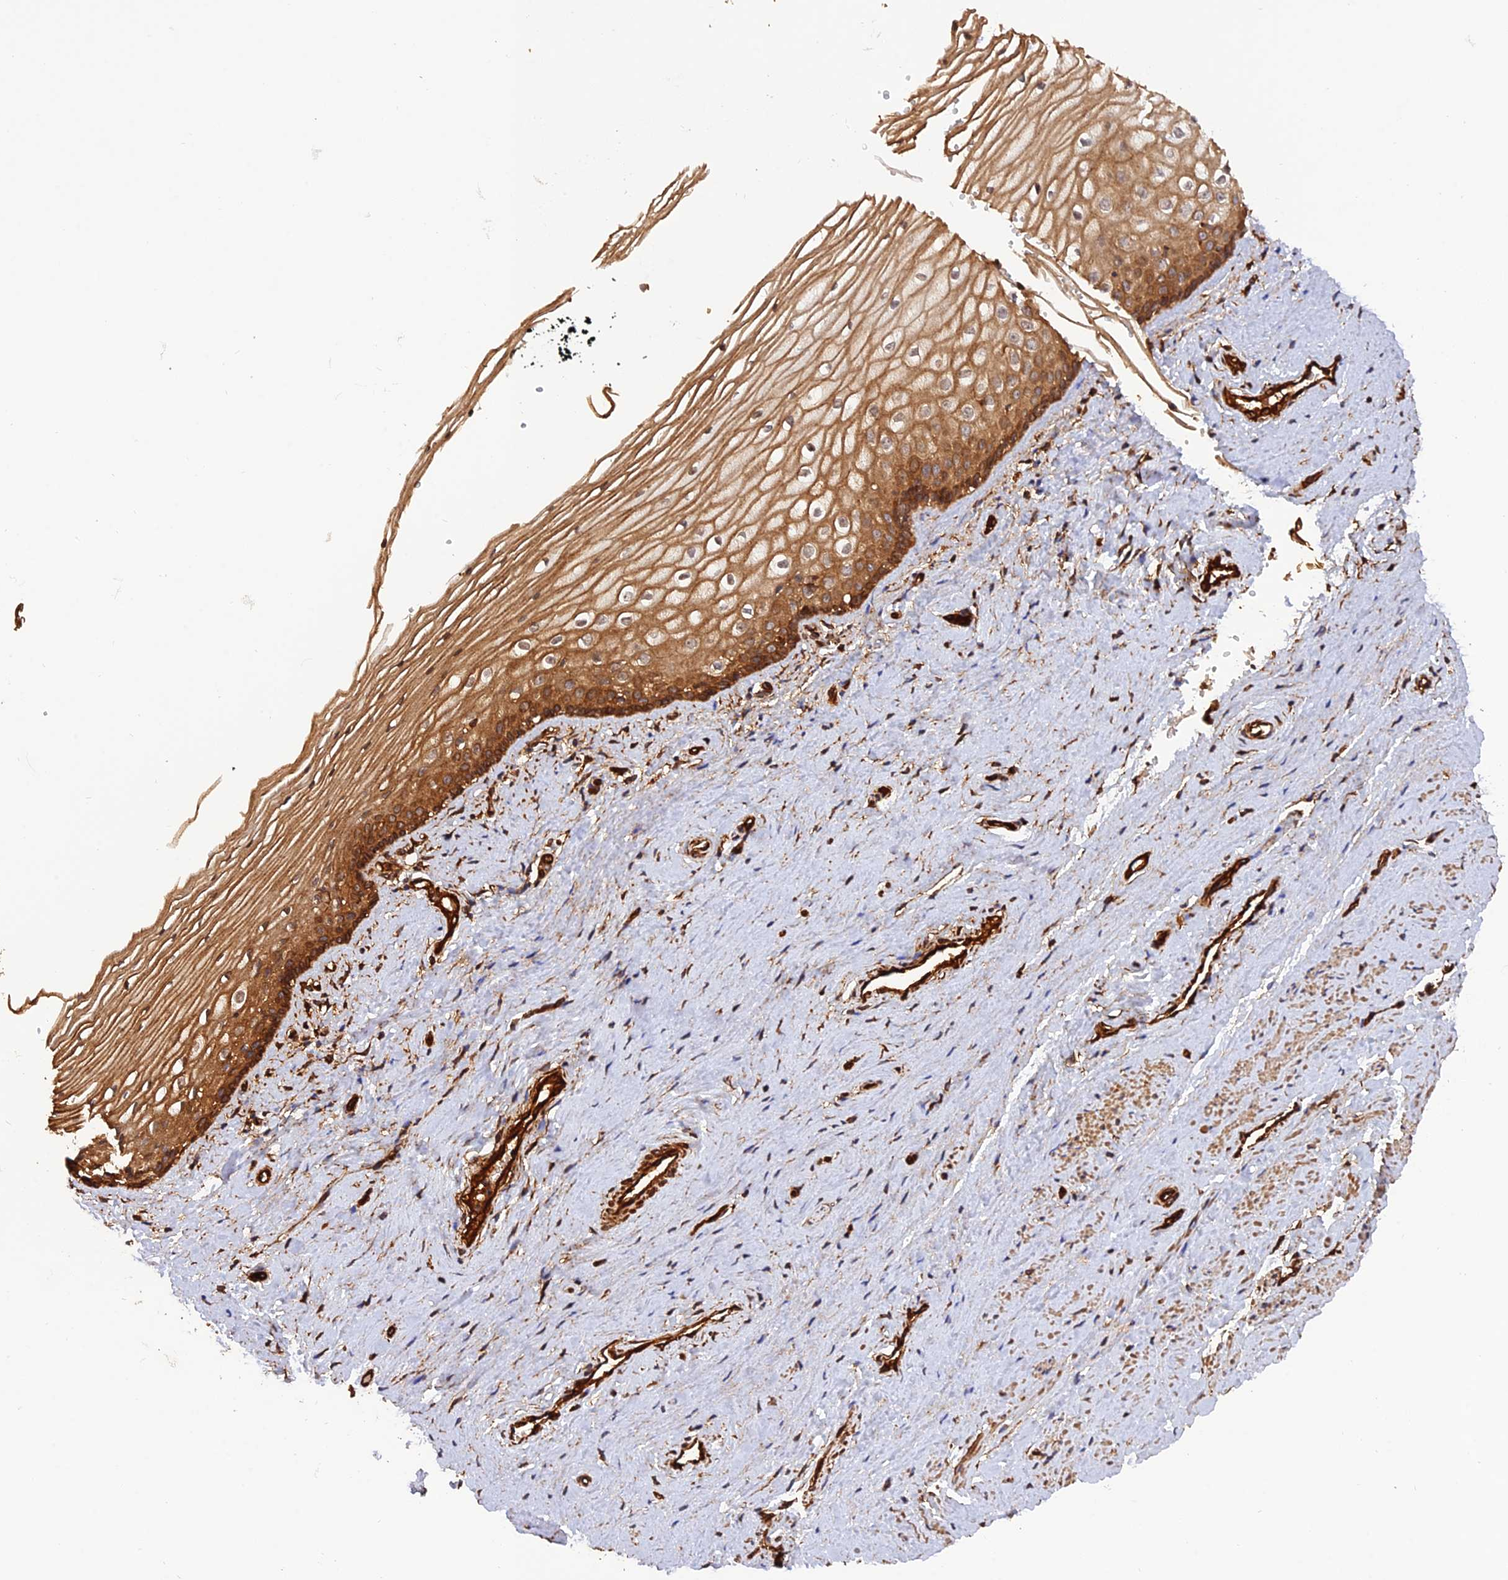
{"staining": {"intensity": "strong", "quantity": ">75%", "location": "cytoplasmic/membranous"}, "tissue": "vagina", "cell_type": "Squamous epithelial cells", "image_type": "normal", "snomed": [{"axis": "morphology", "description": "Normal tissue, NOS"}, {"axis": "topography", "description": "Vagina"}], "caption": "High-magnification brightfield microscopy of normal vagina stained with DAB (brown) and counterstained with hematoxylin (blue). squamous epithelial cells exhibit strong cytoplasmic/membranous positivity is appreciated in approximately>75% of cells.", "gene": "CREBL2", "patient": {"sex": "female", "age": 46}}